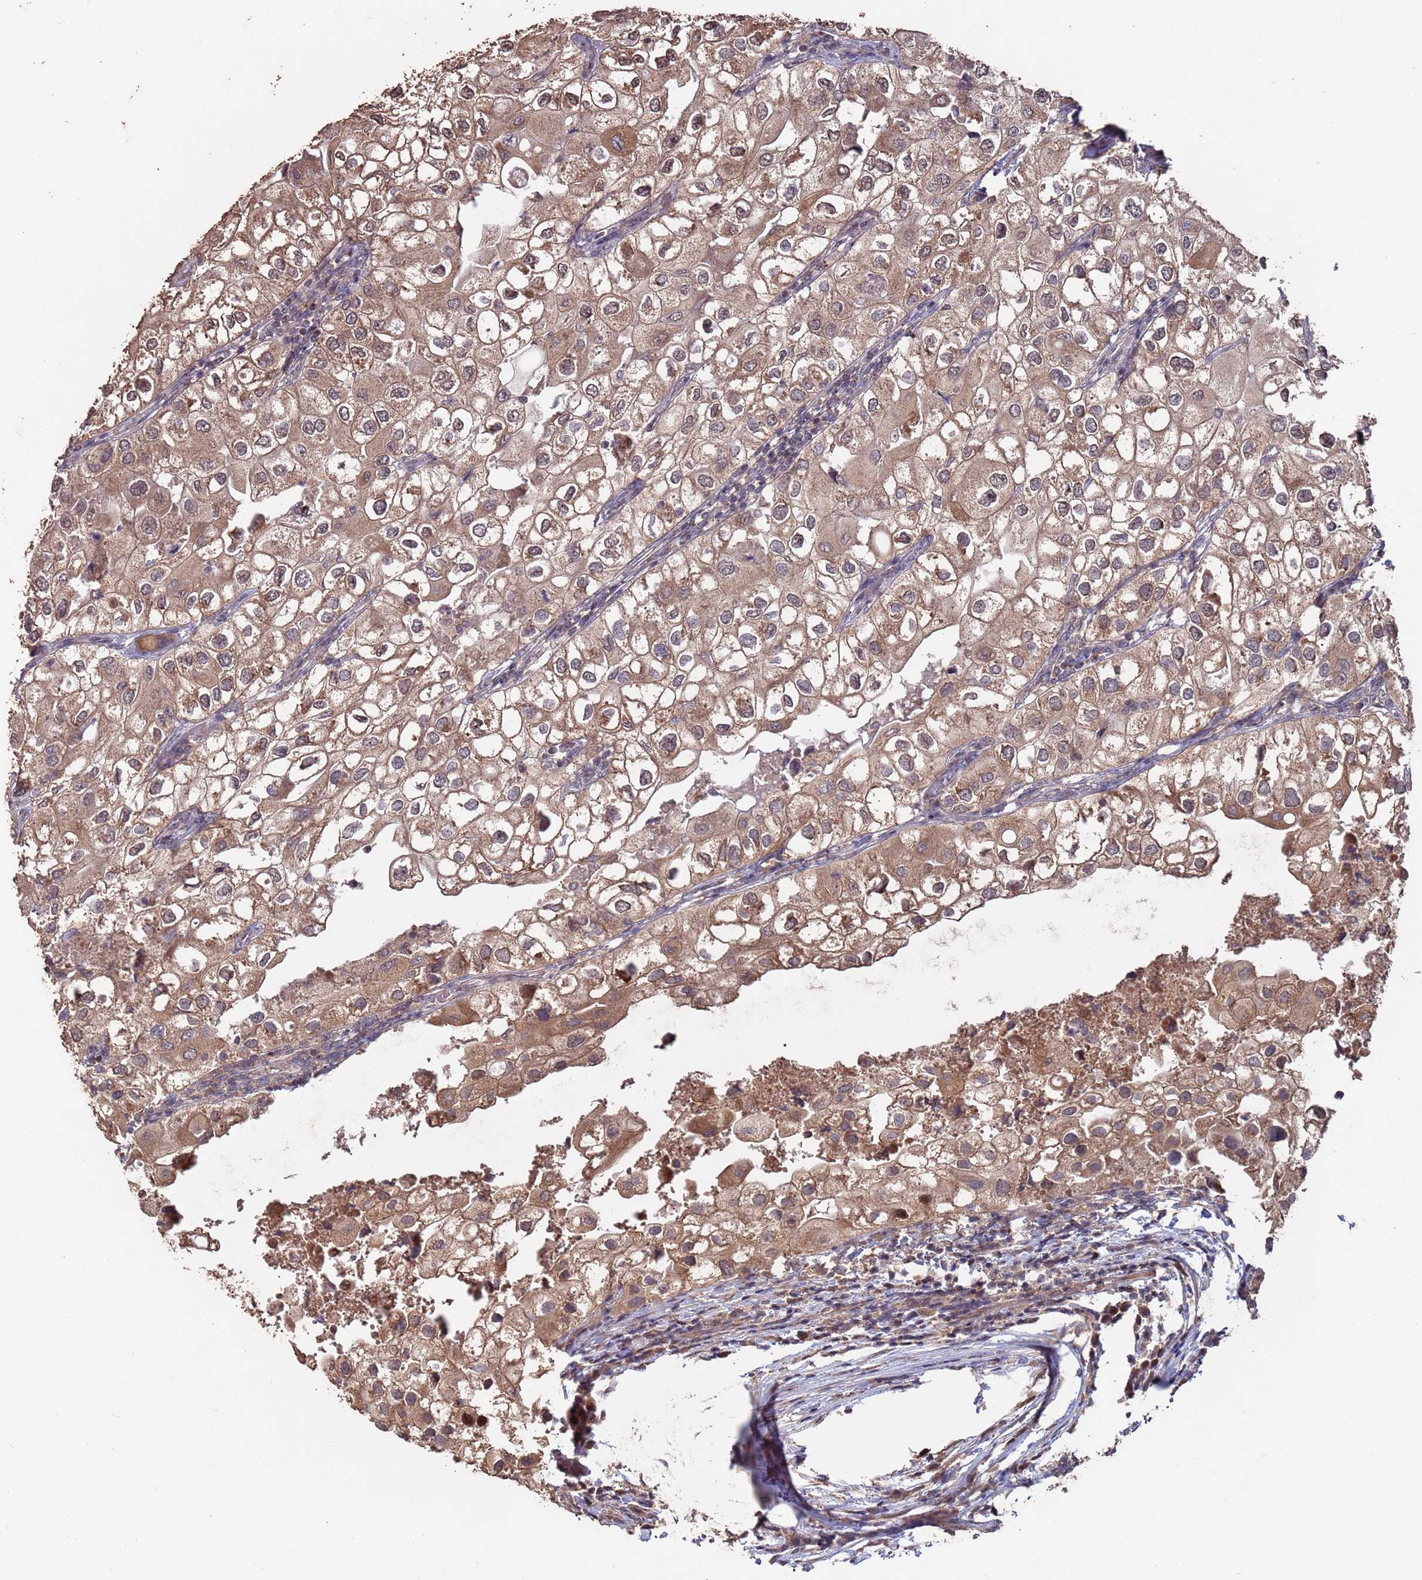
{"staining": {"intensity": "moderate", "quantity": "25%-75%", "location": "cytoplasmic/membranous"}, "tissue": "urothelial cancer", "cell_type": "Tumor cells", "image_type": "cancer", "snomed": [{"axis": "morphology", "description": "Urothelial carcinoma, High grade"}, {"axis": "topography", "description": "Urinary bladder"}], "caption": "Immunohistochemistry (IHC) image of neoplastic tissue: high-grade urothelial carcinoma stained using immunohistochemistry shows medium levels of moderate protein expression localized specifically in the cytoplasmic/membranous of tumor cells, appearing as a cytoplasmic/membranous brown color.", "gene": "PRR7", "patient": {"sex": "male", "age": 64}}